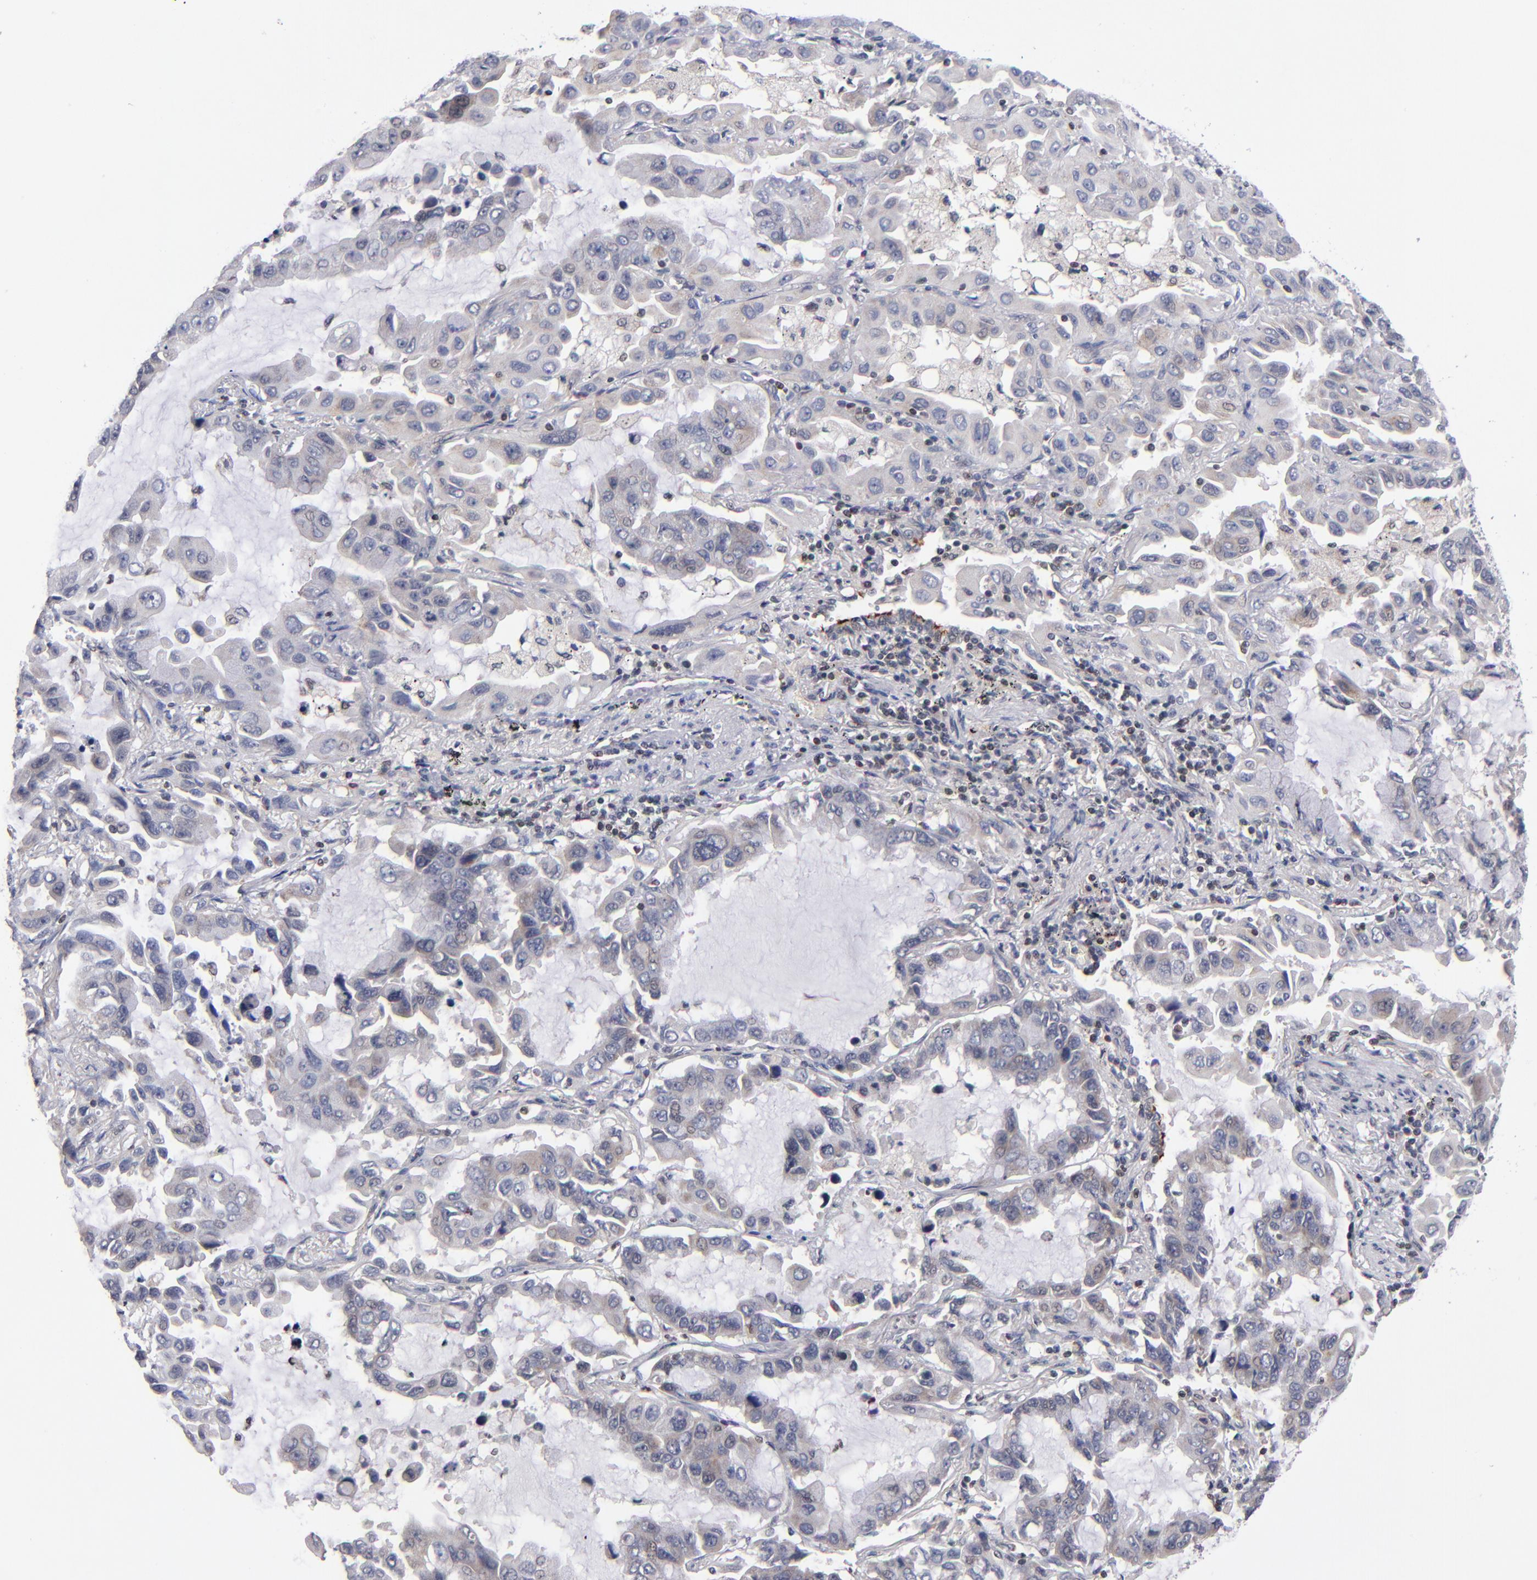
{"staining": {"intensity": "weak", "quantity": "<25%", "location": "cytoplasmic/membranous"}, "tissue": "lung cancer", "cell_type": "Tumor cells", "image_type": "cancer", "snomed": [{"axis": "morphology", "description": "Adenocarcinoma, NOS"}, {"axis": "topography", "description": "Lung"}], "caption": "An immunohistochemistry histopathology image of lung cancer (adenocarcinoma) is shown. There is no staining in tumor cells of lung cancer (adenocarcinoma). Nuclei are stained in blue.", "gene": "ODF2", "patient": {"sex": "male", "age": 64}}